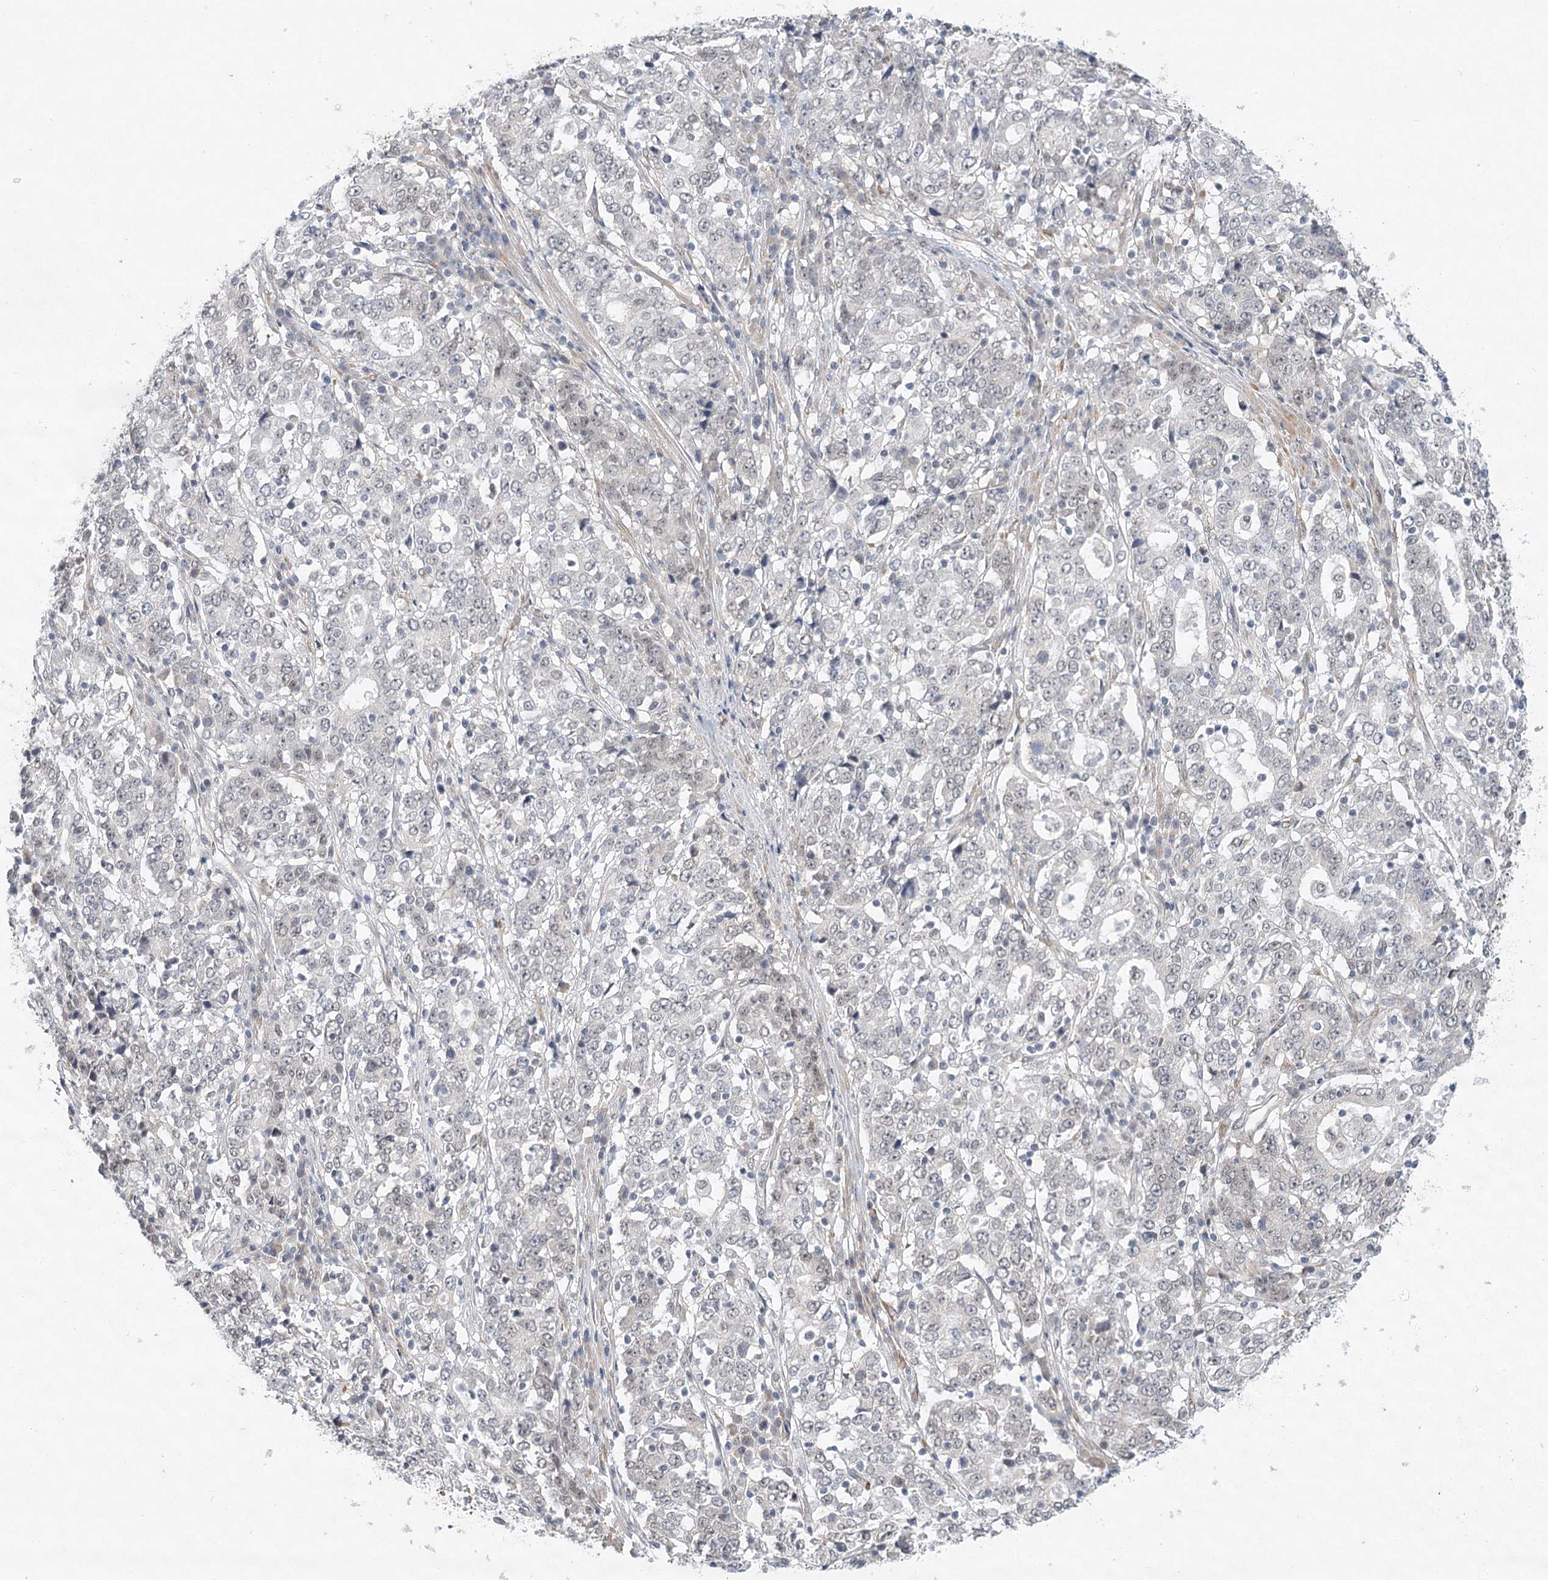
{"staining": {"intensity": "negative", "quantity": "none", "location": "none"}, "tissue": "stomach cancer", "cell_type": "Tumor cells", "image_type": "cancer", "snomed": [{"axis": "morphology", "description": "Adenocarcinoma, NOS"}, {"axis": "topography", "description": "Stomach"}], "caption": "The photomicrograph reveals no staining of tumor cells in adenocarcinoma (stomach).", "gene": "MED28", "patient": {"sex": "male", "age": 59}}